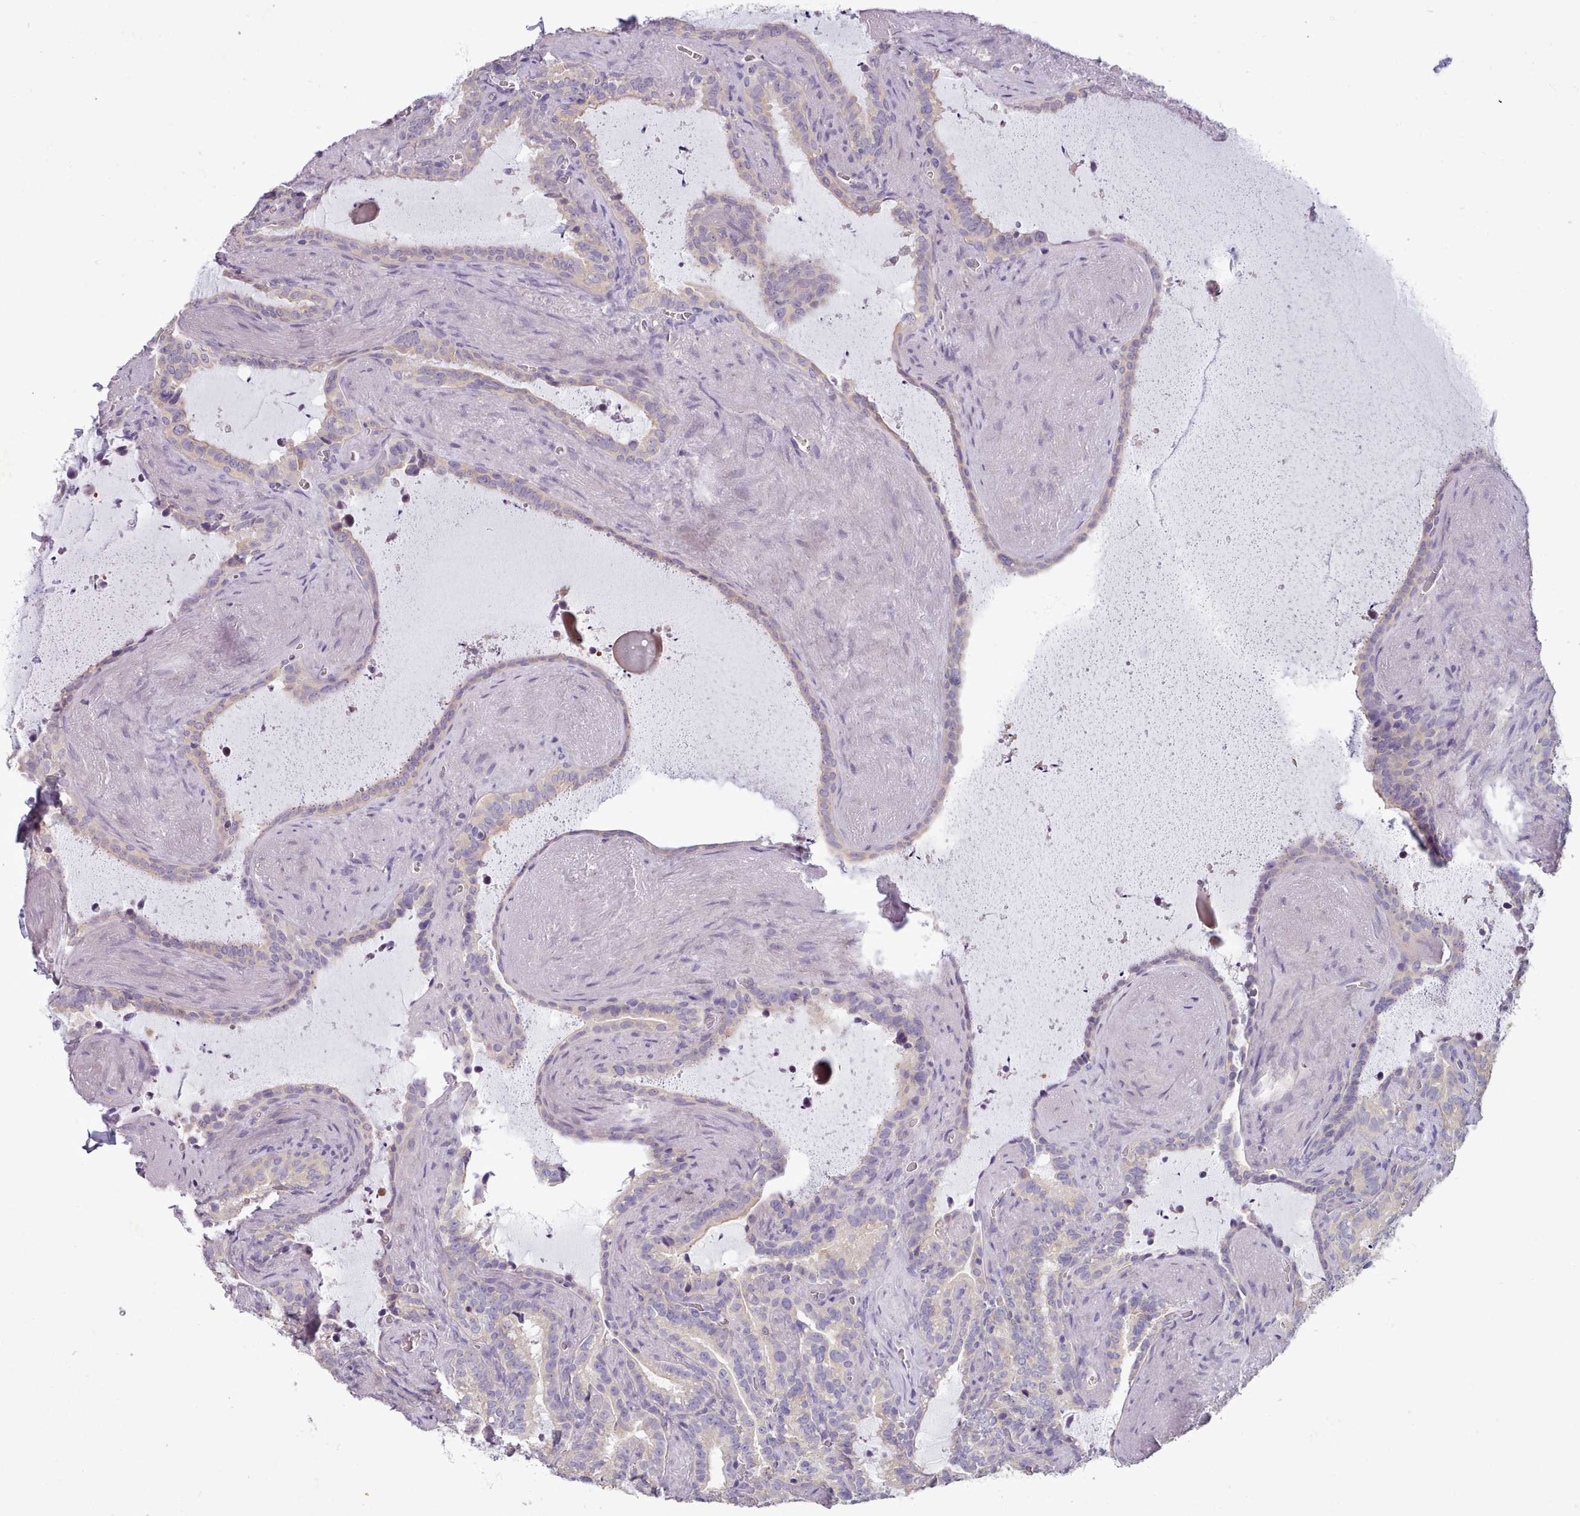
{"staining": {"intensity": "weak", "quantity": "<25%", "location": "cytoplasmic/membranous"}, "tissue": "seminal vesicle", "cell_type": "Glandular cells", "image_type": "normal", "snomed": [{"axis": "morphology", "description": "Normal tissue, NOS"}, {"axis": "topography", "description": "Prostate"}, {"axis": "topography", "description": "Seminal veicle"}], "caption": "Immunohistochemistry (IHC) of unremarkable human seminal vesicle exhibits no staining in glandular cells. (DAB (3,3'-diaminobenzidine) immunohistochemistry visualized using brightfield microscopy, high magnification).", "gene": "DPF1", "patient": {"sex": "male", "age": 58}}